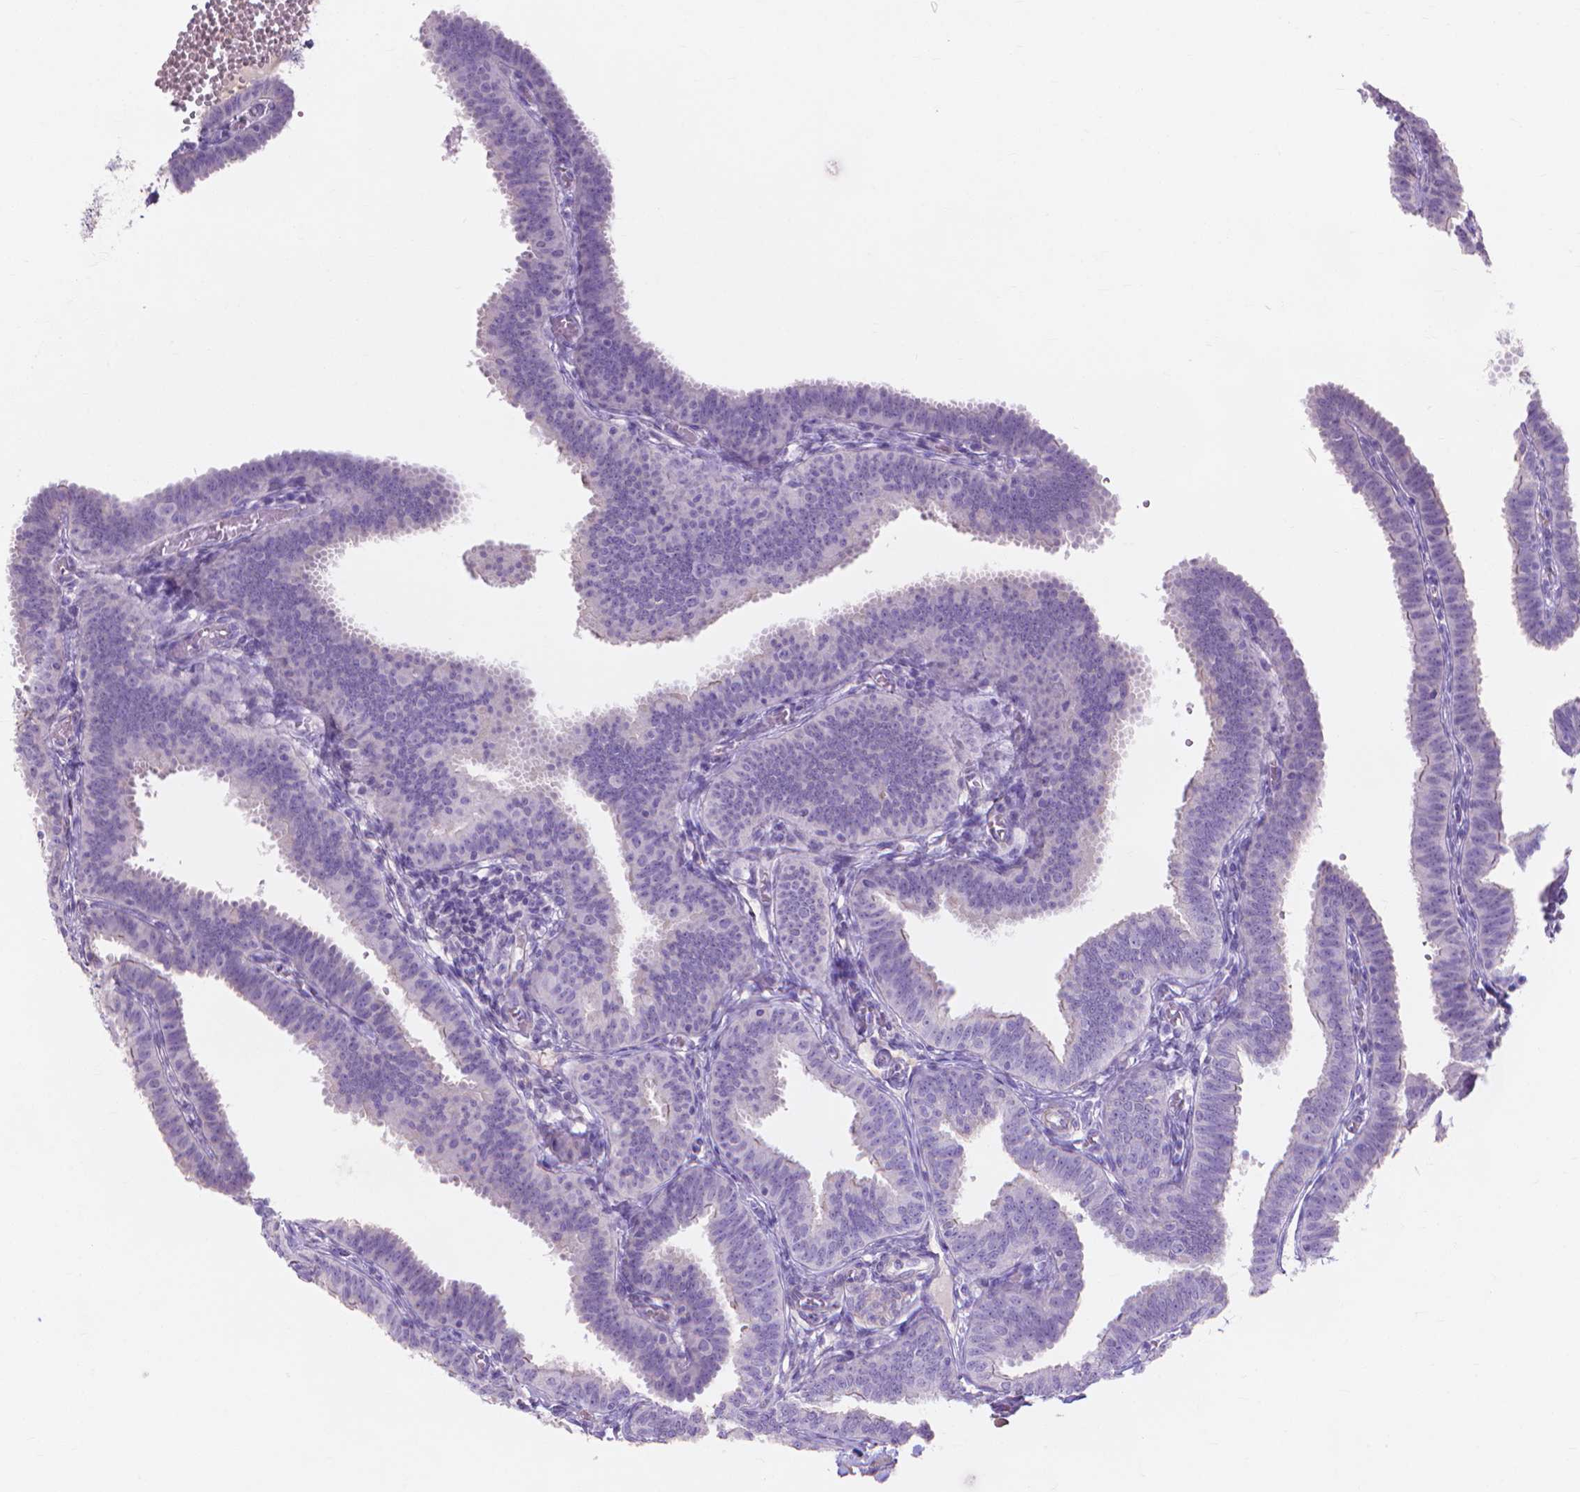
{"staining": {"intensity": "weak", "quantity": "<25%", "location": "cytoplasmic/membranous"}, "tissue": "fallopian tube", "cell_type": "Glandular cells", "image_type": "normal", "snomed": [{"axis": "morphology", "description": "Normal tissue, NOS"}, {"axis": "topography", "description": "Fallopian tube"}], "caption": "Immunohistochemistry (IHC) of benign fallopian tube exhibits no expression in glandular cells. (Stains: DAB immunohistochemistry (IHC) with hematoxylin counter stain, Microscopy: brightfield microscopy at high magnification).", "gene": "MBLAC1", "patient": {"sex": "female", "age": 25}}